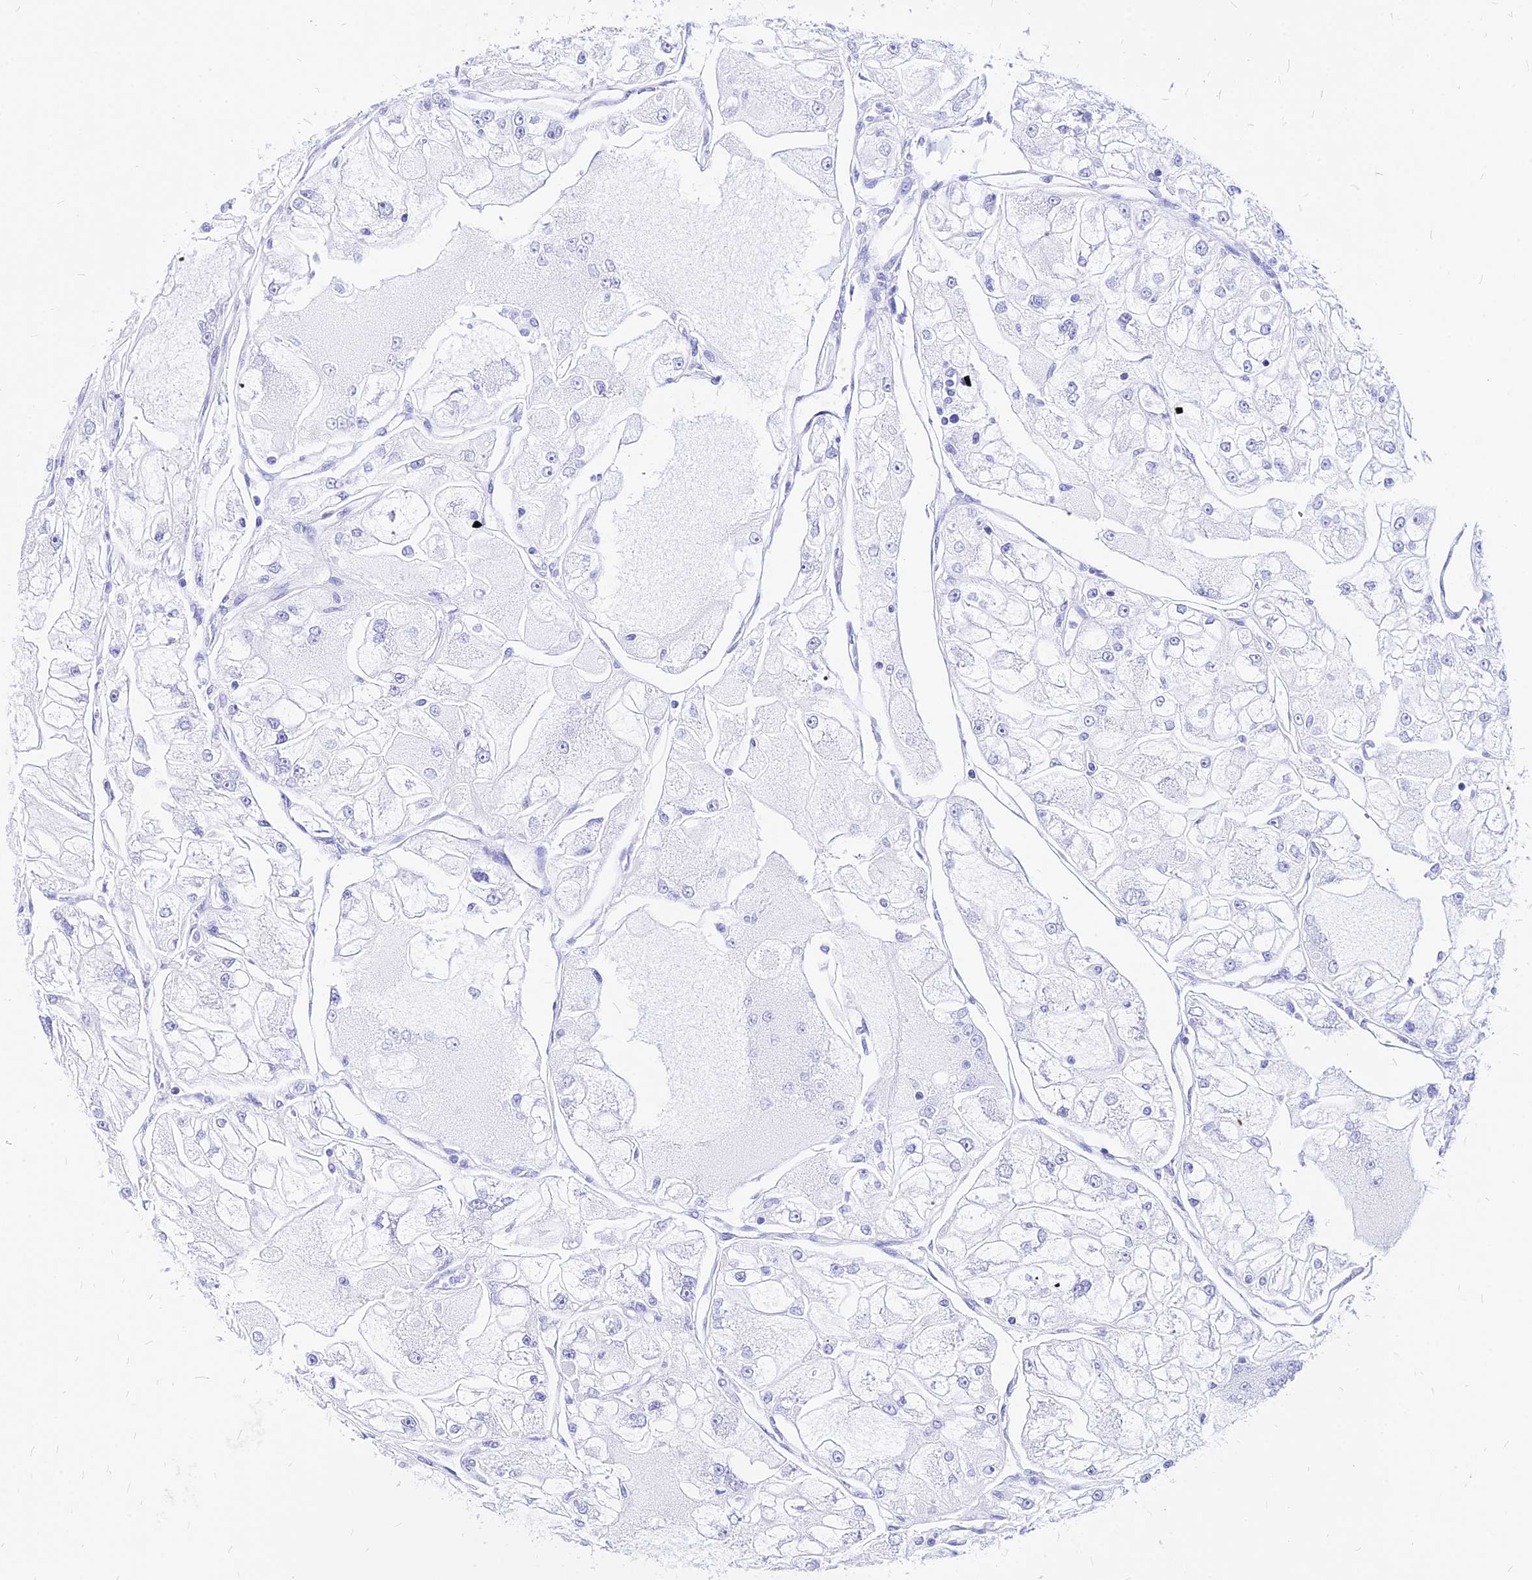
{"staining": {"intensity": "negative", "quantity": "none", "location": "none"}, "tissue": "renal cancer", "cell_type": "Tumor cells", "image_type": "cancer", "snomed": [{"axis": "morphology", "description": "Adenocarcinoma, NOS"}, {"axis": "topography", "description": "Kidney"}], "caption": "Renal adenocarcinoma was stained to show a protein in brown. There is no significant positivity in tumor cells.", "gene": "PAXX", "patient": {"sex": "female", "age": 72}}